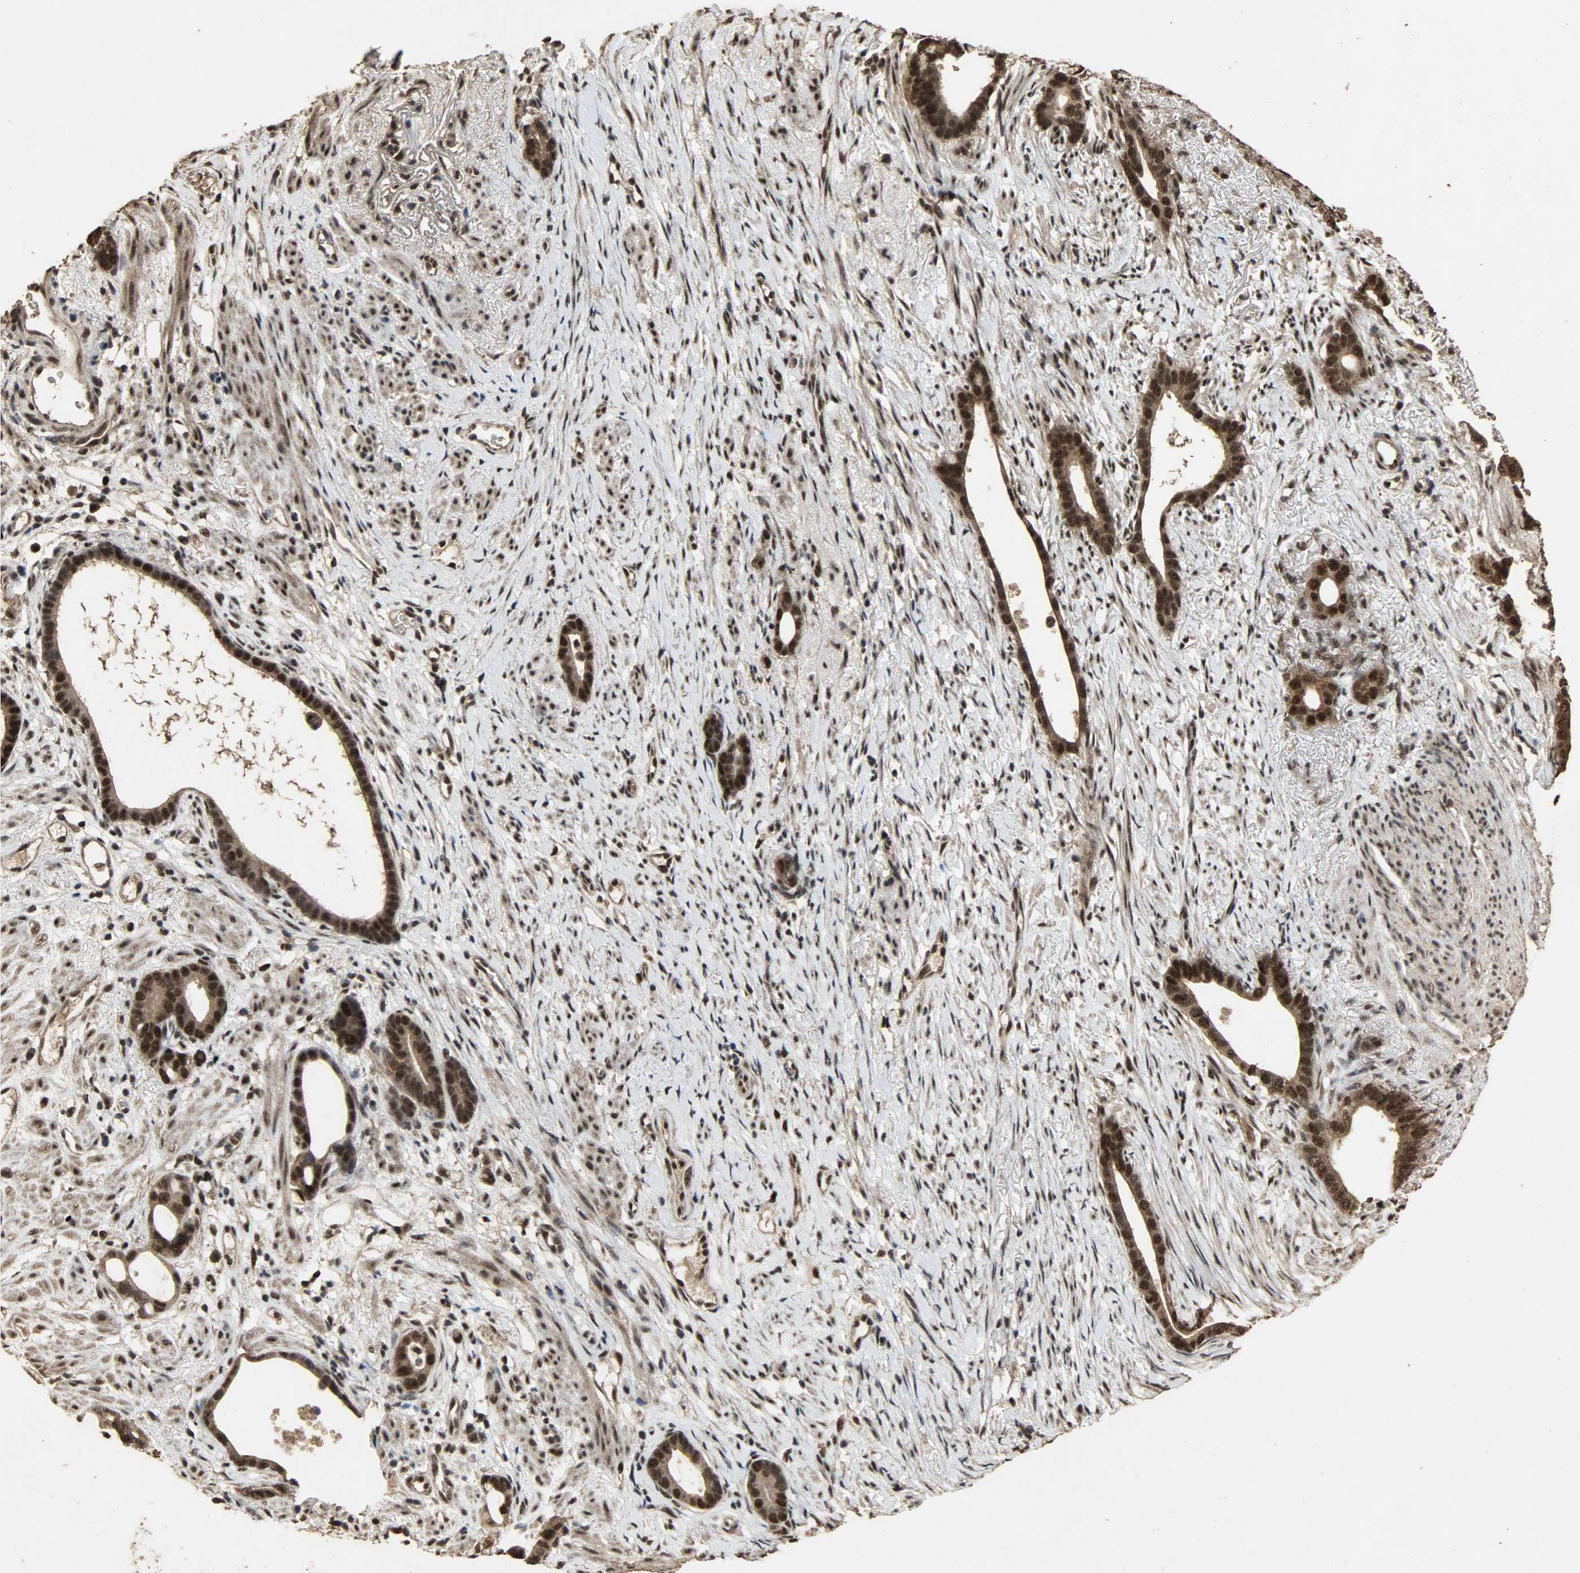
{"staining": {"intensity": "strong", "quantity": ">75%", "location": "cytoplasmic/membranous,nuclear"}, "tissue": "stomach cancer", "cell_type": "Tumor cells", "image_type": "cancer", "snomed": [{"axis": "morphology", "description": "Adenocarcinoma, NOS"}, {"axis": "topography", "description": "Stomach"}], "caption": "Human adenocarcinoma (stomach) stained with a brown dye exhibits strong cytoplasmic/membranous and nuclear positive positivity in about >75% of tumor cells.", "gene": "CCNT2", "patient": {"sex": "female", "age": 75}}